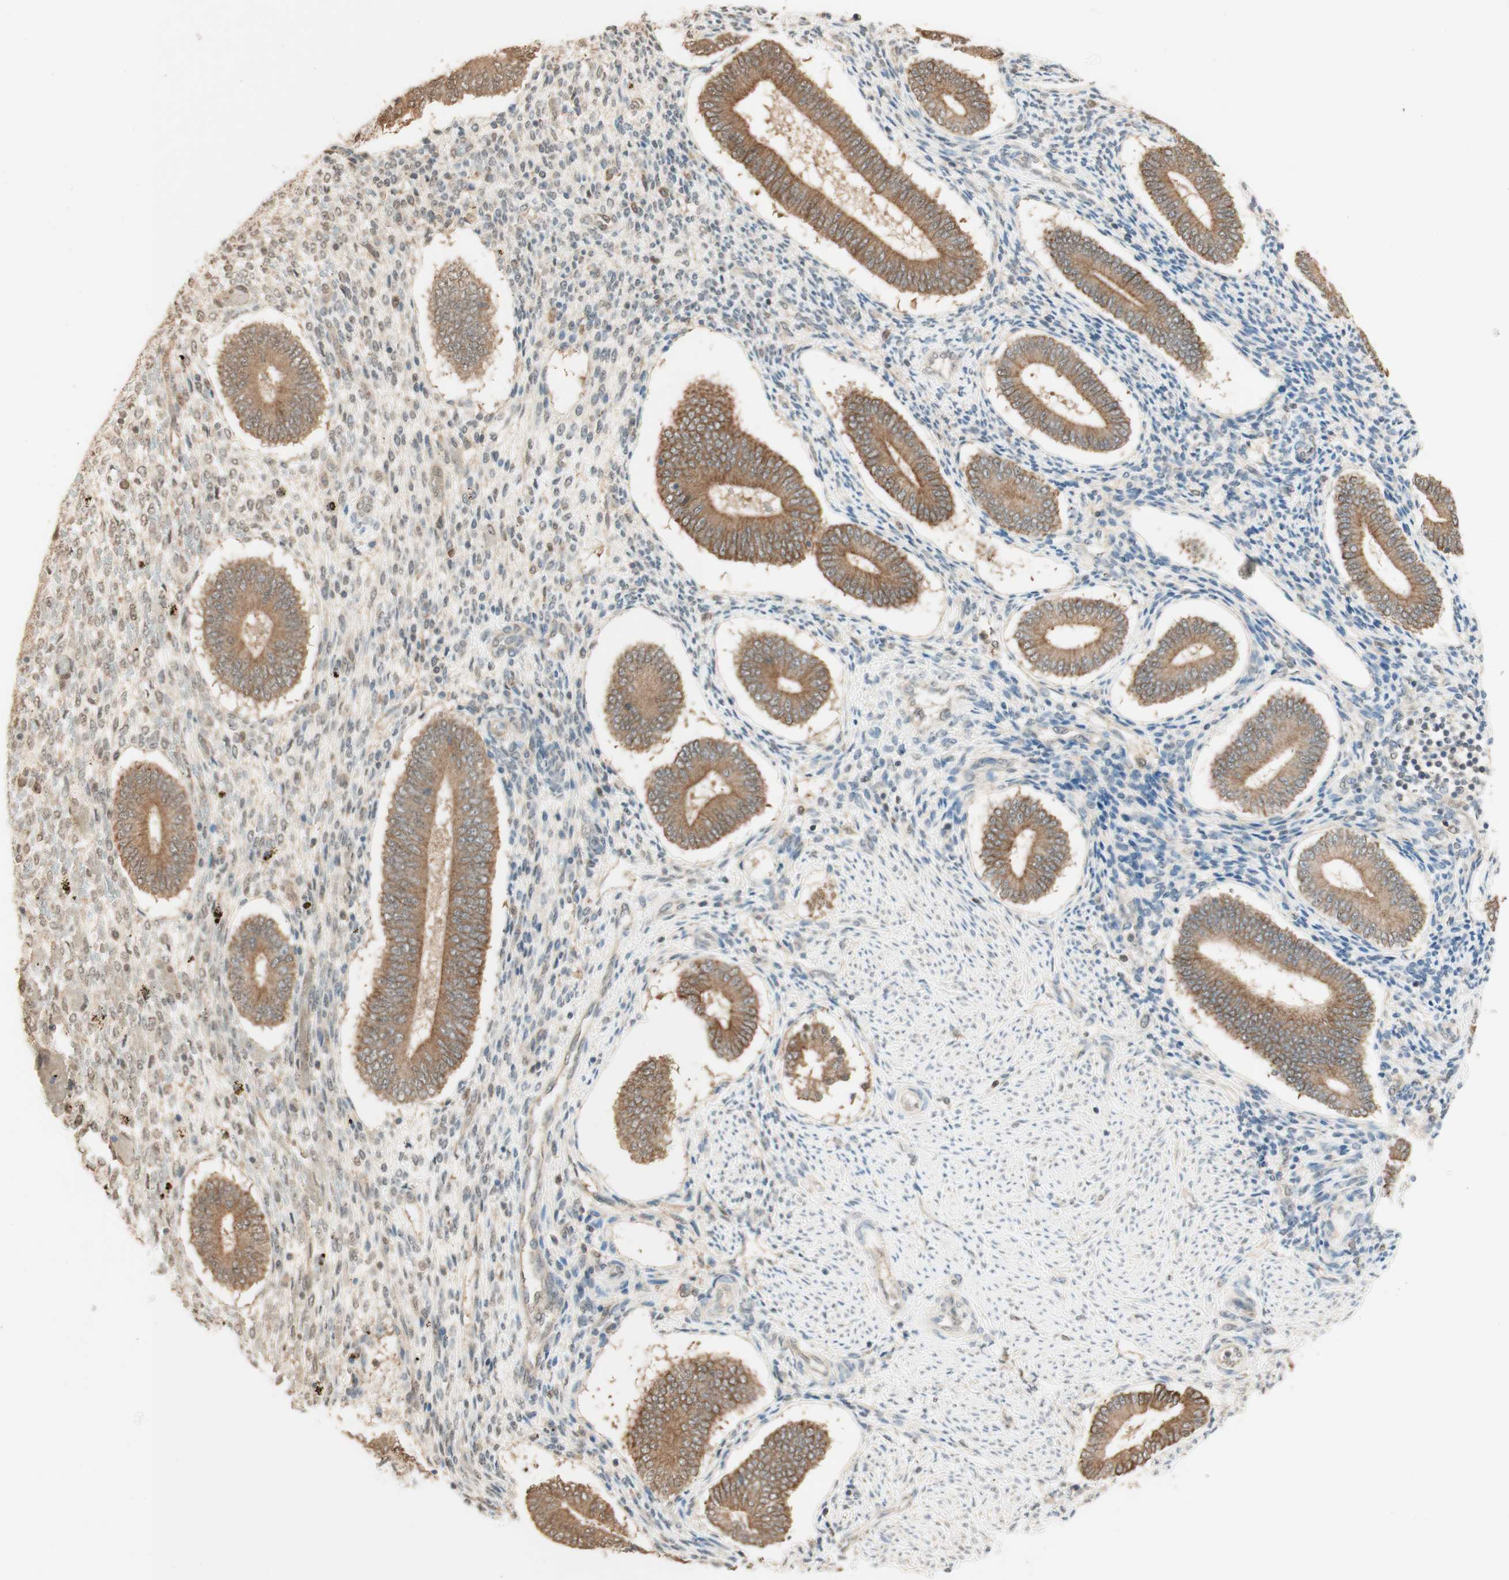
{"staining": {"intensity": "weak", "quantity": "25%-75%", "location": "cytoplasmic/membranous,nuclear"}, "tissue": "endometrium", "cell_type": "Cells in endometrial stroma", "image_type": "normal", "snomed": [{"axis": "morphology", "description": "Normal tissue, NOS"}, {"axis": "topography", "description": "Endometrium"}], "caption": "Protein staining shows weak cytoplasmic/membranous,nuclear positivity in approximately 25%-75% of cells in endometrial stroma in unremarkable endometrium. (Stains: DAB (3,3'-diaminobenzidine) in brown, nuclei in blue, Microscopy: brightfield microscopy at high magnification).", "gene": "SPINT2", "patient": {"sex": "female", "age": 42}}